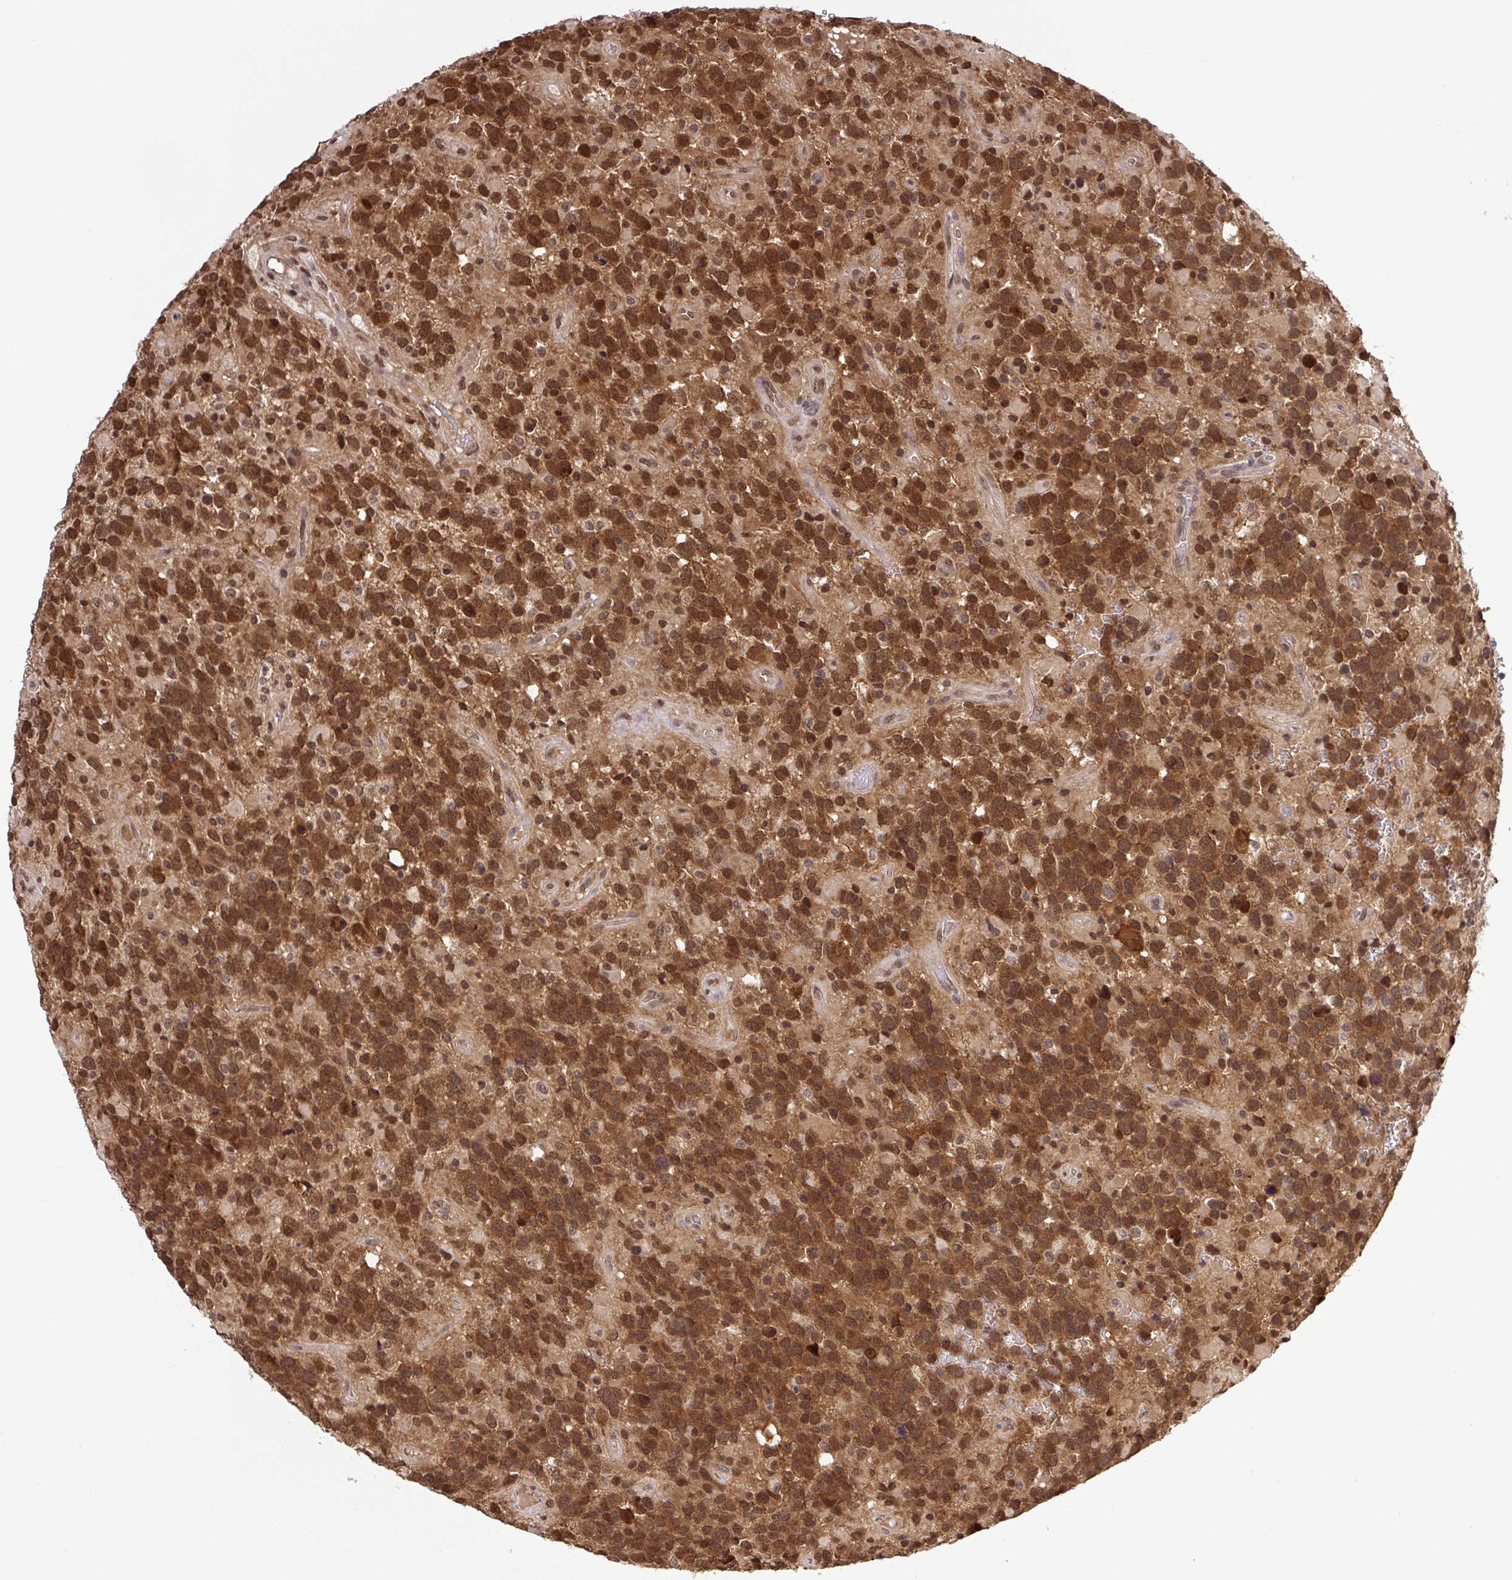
{"staining": {"intensity": "strong", "quantity": ">75%", "location": "nuclear"}, "tissue": "glioma", "cell_type": "Tumor cells", "image_type": "cancer", "snomed": [{"axis": "morphology", "description": "Glioma, malignant, High grade"}, {"axis": "topography", "description": "Brain"}], "caption": "A micrograph of human malignant glioma (high-grade) stained for a protein shows strong nuclear brown staining in tumor cells. The staining was performed using DAB (3,3'-diaminobenzidine), with brown indicating positive protein expression. Nuclei are stained blue with hematoxylin.", "gene": "SGTA", "patient": {"sex": "female", "age": 40}}